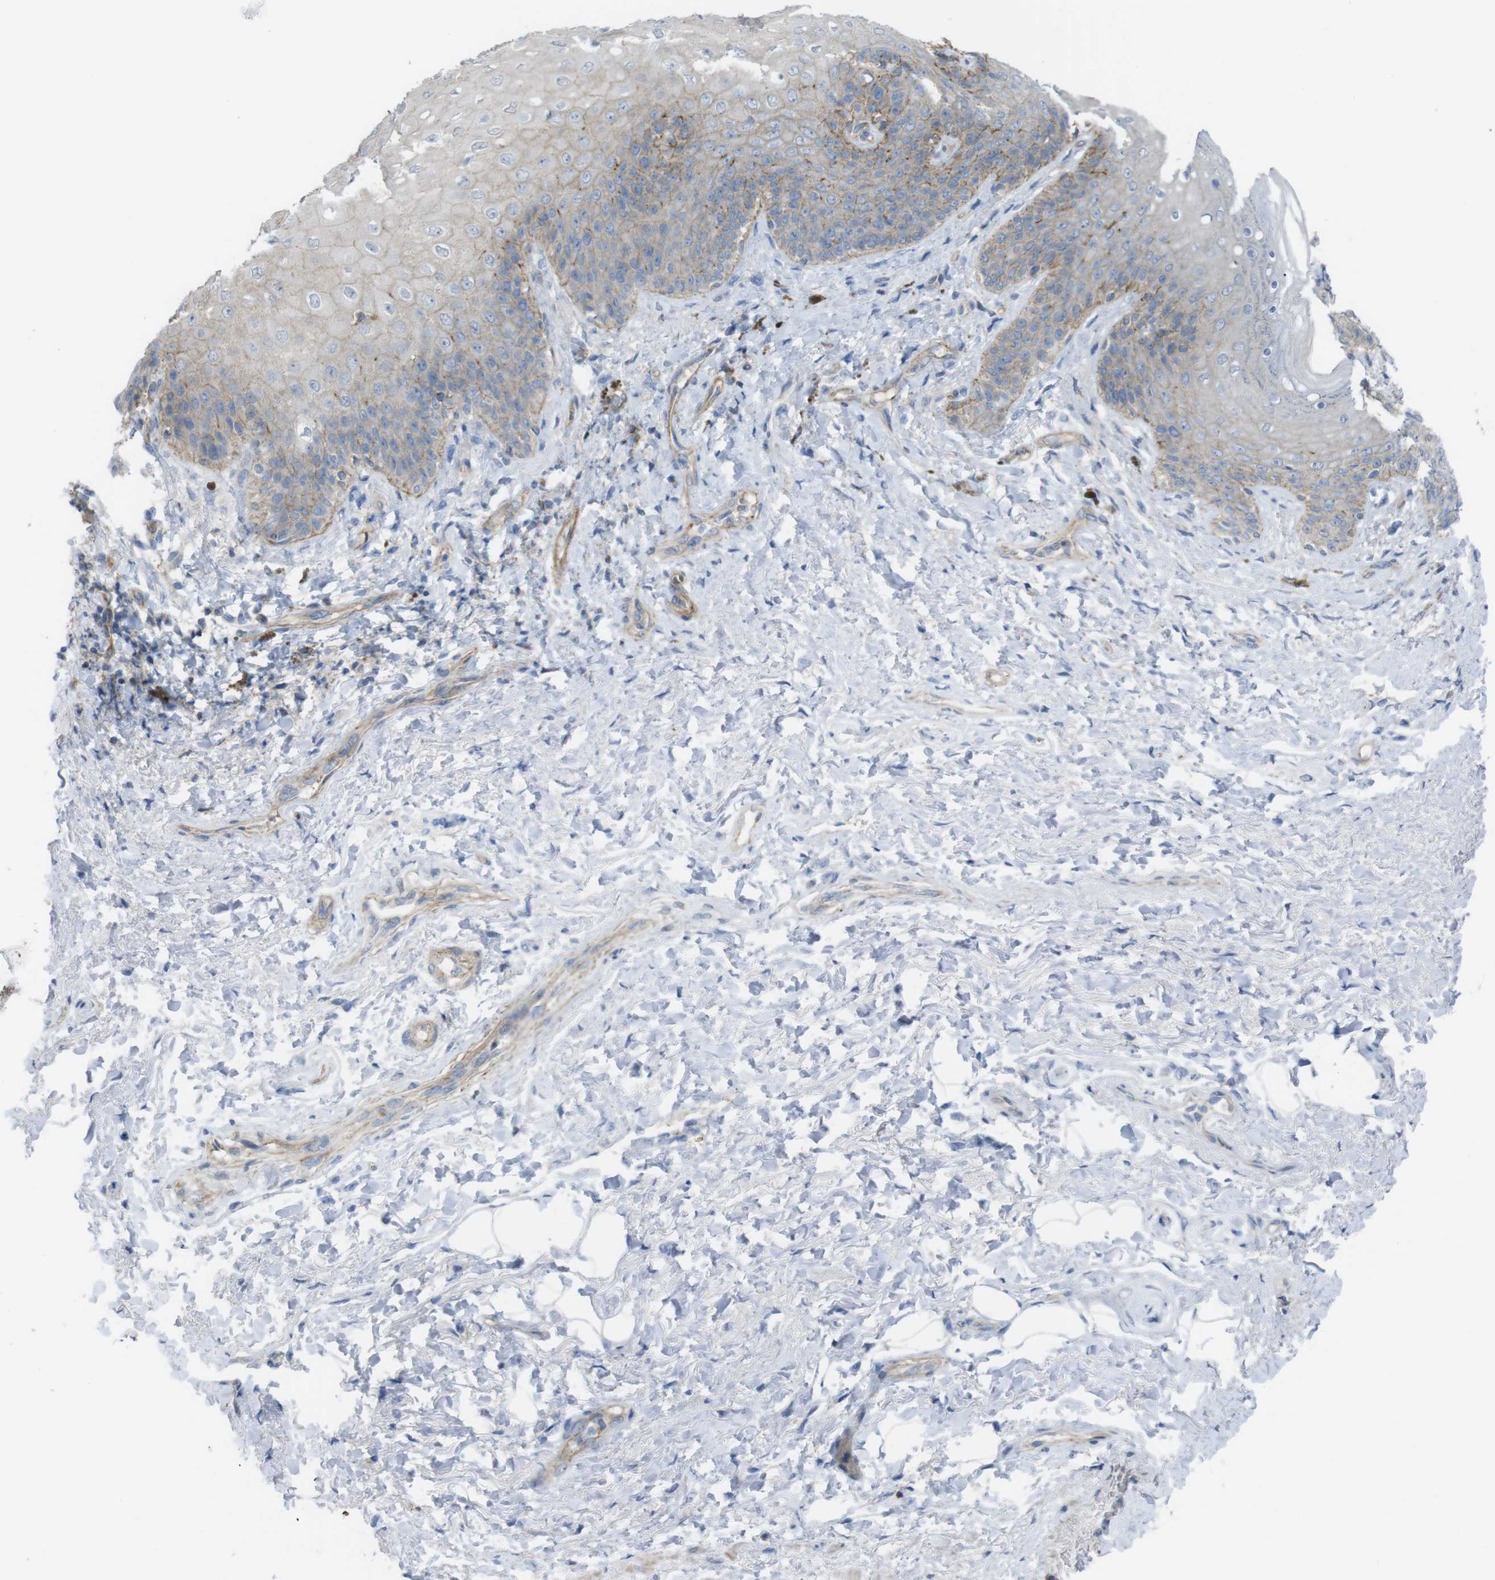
{"staining": {"intensity": "weak", "quantity": "25%-75%", "location": "cytoplasmic/membranous"}, "tissue": "skin", "cell_type": "Epidermal cells", "image_type": "normal", "snomed": [{"axis": "morphology", "description": "Normal tissue, NOS"}, {"axis": "topography", "description": "Anal"}], "caption": "High-magnification brightfield microscopy of benign skin stained with DAB (3,3'-diaminobenzidine) (brown) and counterstained with hematoxylin (blue). epidermal cells exhibit weak cytoplasmic/membranous positivity is identified in approximately25%-75% of cells.", "gene": "PREX2", "patient": {"sex": "female", "age": 46}}